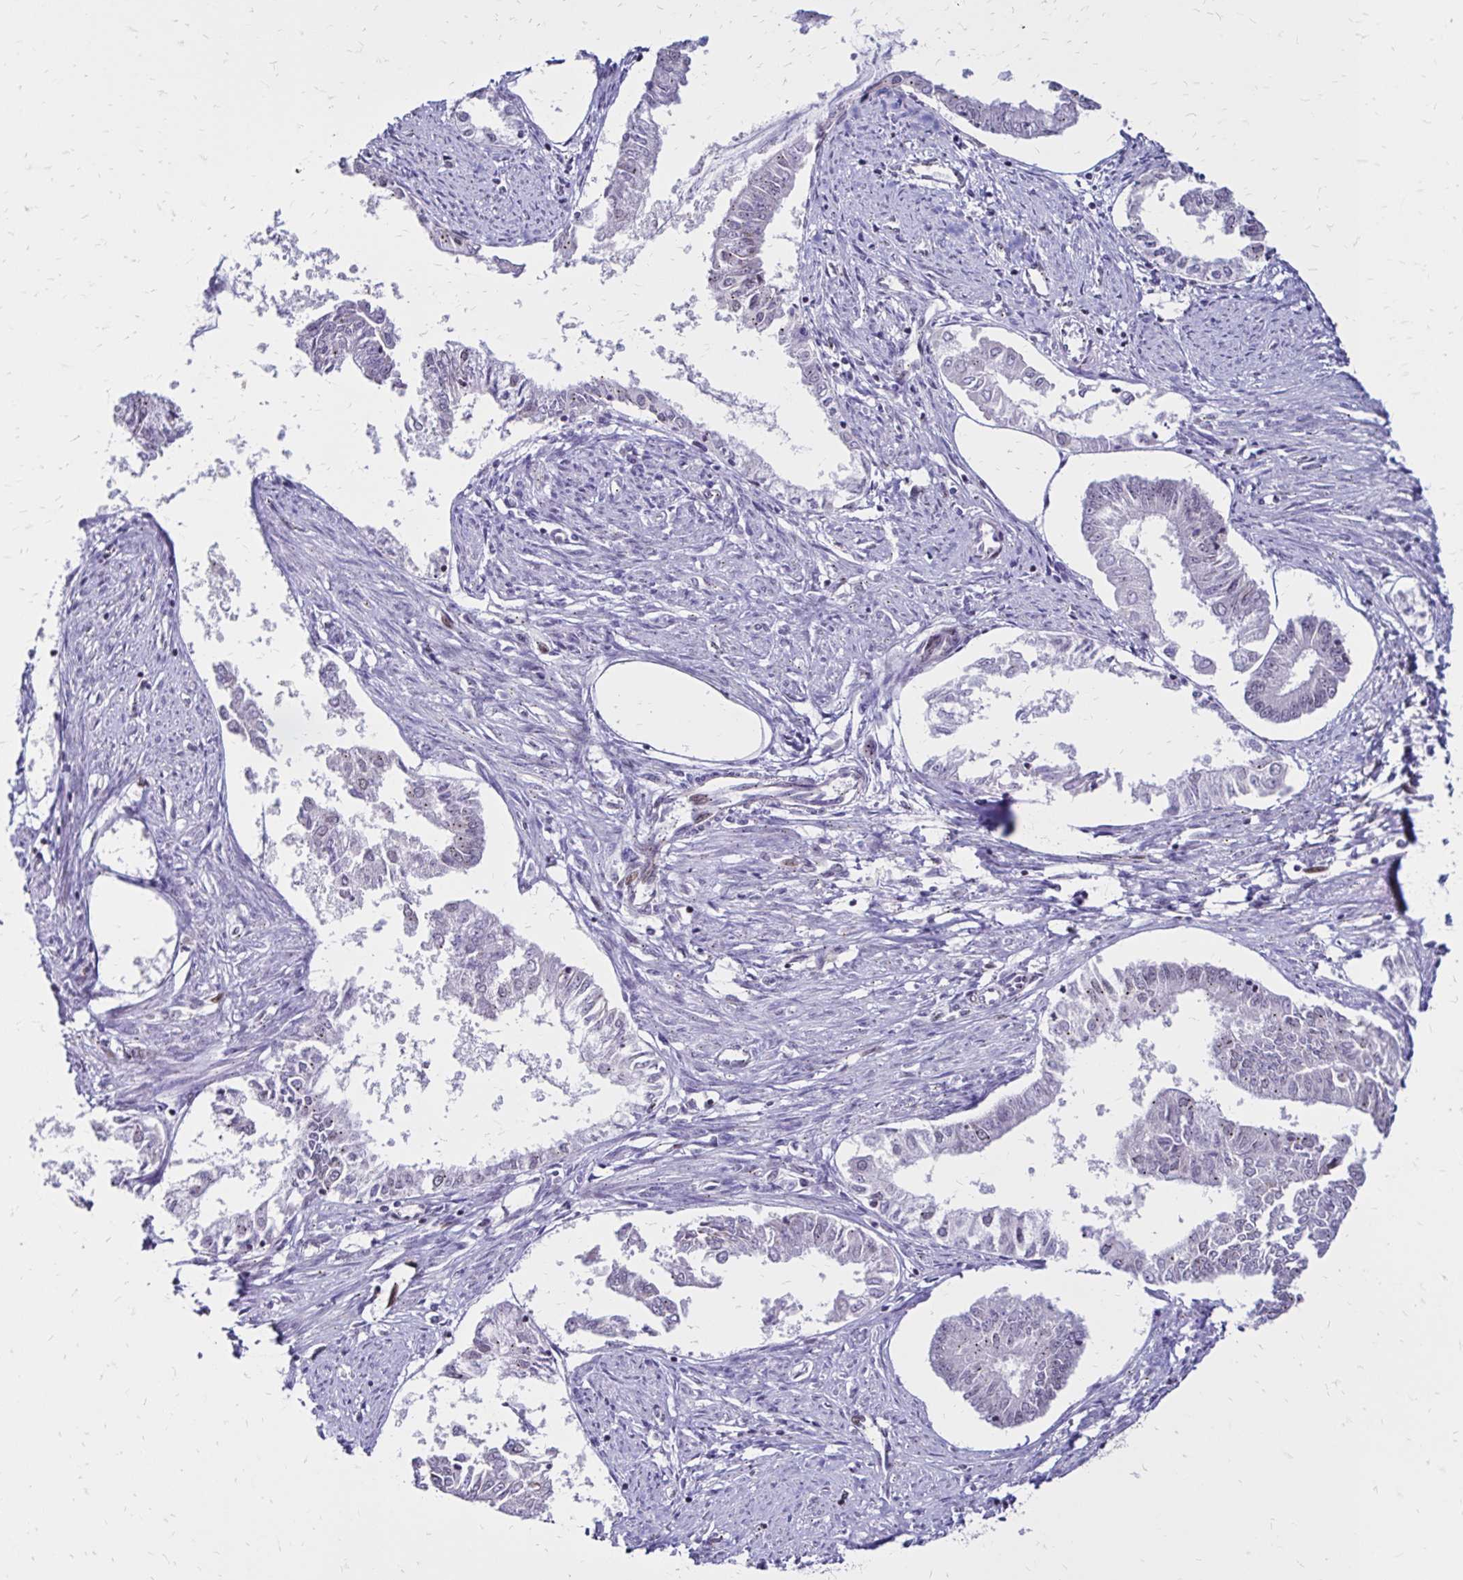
{"staining": {"intensity": "negative", "quantity": "none", "location": "none"}, "tissue": "endometrial cancer", "cell_type": "Tumor cells", "image_type": "cancer", "snomed": [{"axis": "morphology", "description": "Adenocarcinoma, NOS"}, {"axis": "topography", "description": "Endometrium"}], "caption": "The image exhibits no significant staining in tumor cells of adenocarcinoma (endometrial).", "gene": "TOB1", "patient": {"sex": "female", "age": 76}}